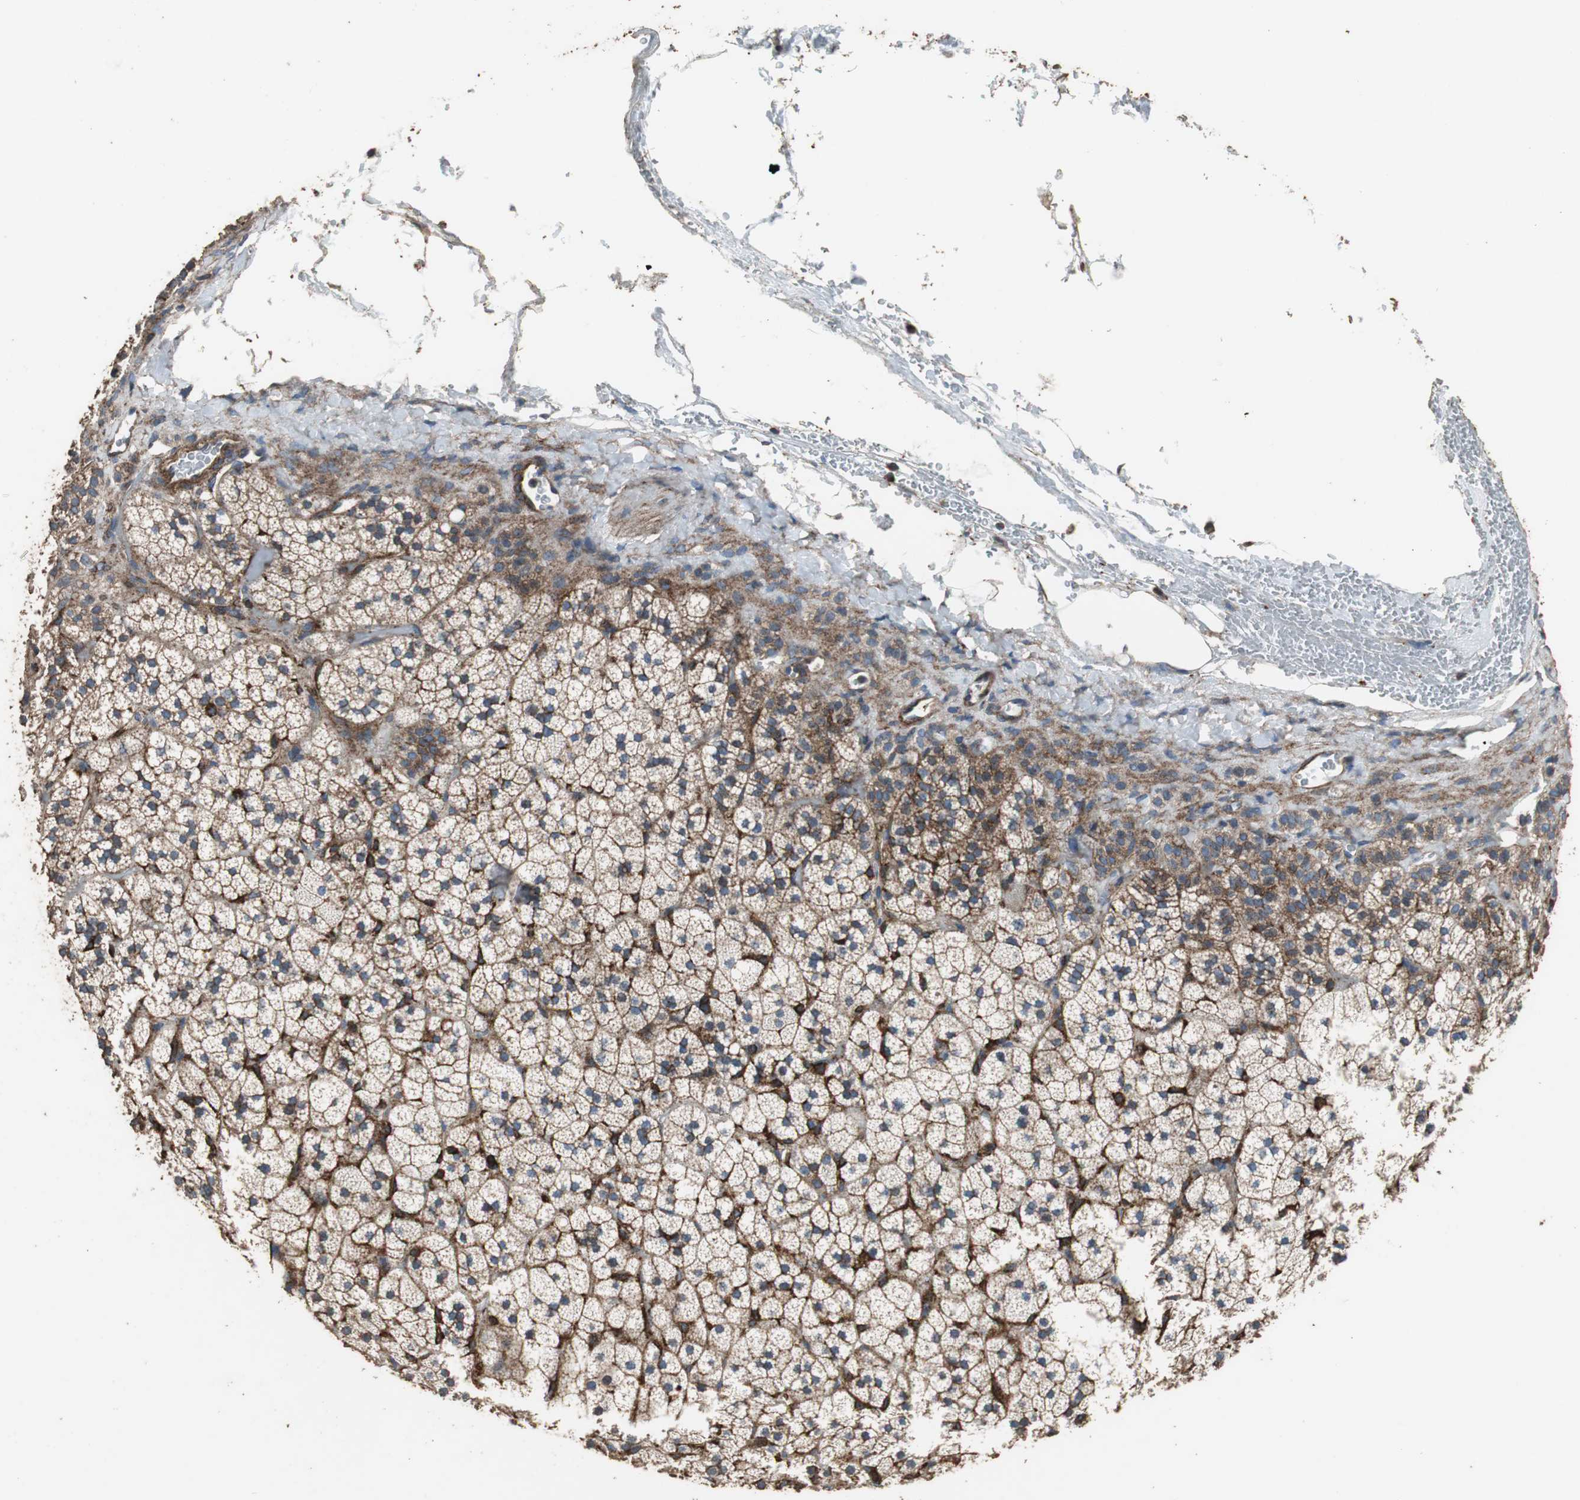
{"staining": {"intensity": "moderate", "quantity": ">75%", "location": "cytoplasmic/membranous"}, "tissue": "adrenal gland", "cell_type": "Glandular cells", "image_type": "normal", "snomed": [{"axis": "morphology", "description": "Normal tissue, NOS"}, {"axis": "topography", "description": "Adrenal gland"}], "caption": "A brown stain labels moderate cytoplasmic/membranous staining of a protein in glandular cells of unremarkable adrenal gland.", "gene": "PRKRA", "patient": {"sex": "male", "age": 35}}